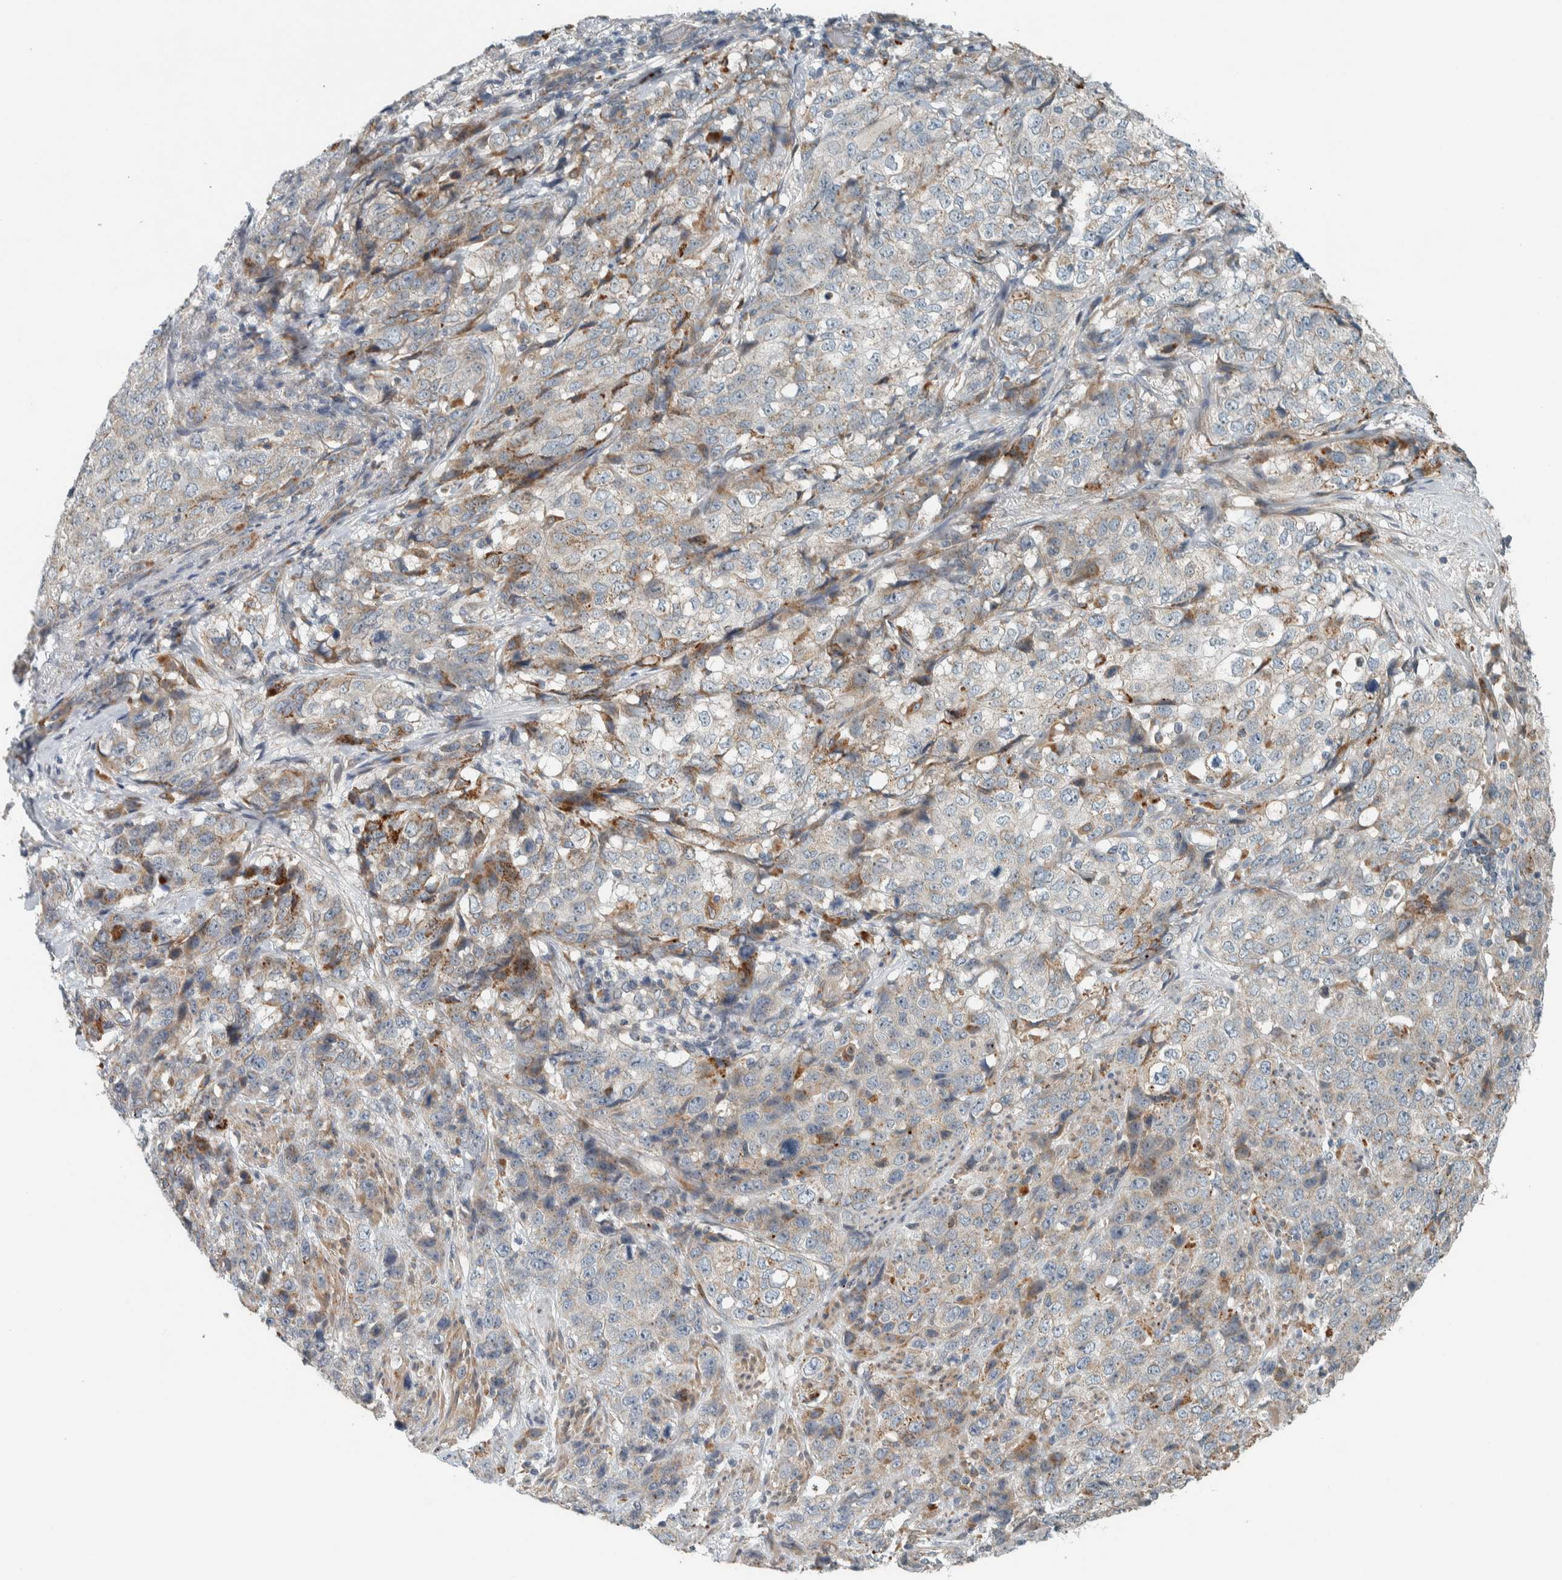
{"staining": {"intensity": "moderate", "quantity": "<25%", "location": "cytoplasmic/membranous"}, "tissue": "stomach cancer", "cell_type": "Tumor cells", "image_type": "cancer", "snomed": [{"axis": "morphology", "description": "Adenocarcinoma, NOS"}, {"axis": "topography", "description": "Stomach"}], "caption": "The image demonstrates a brown stain indicating the presence of a protein in the cytoplasmic/membranous of tumor cells in stomach cancer (adenocarcinoma).", "gene": "SLFN12L", "patient": {"sex": "male", "age": 48}}